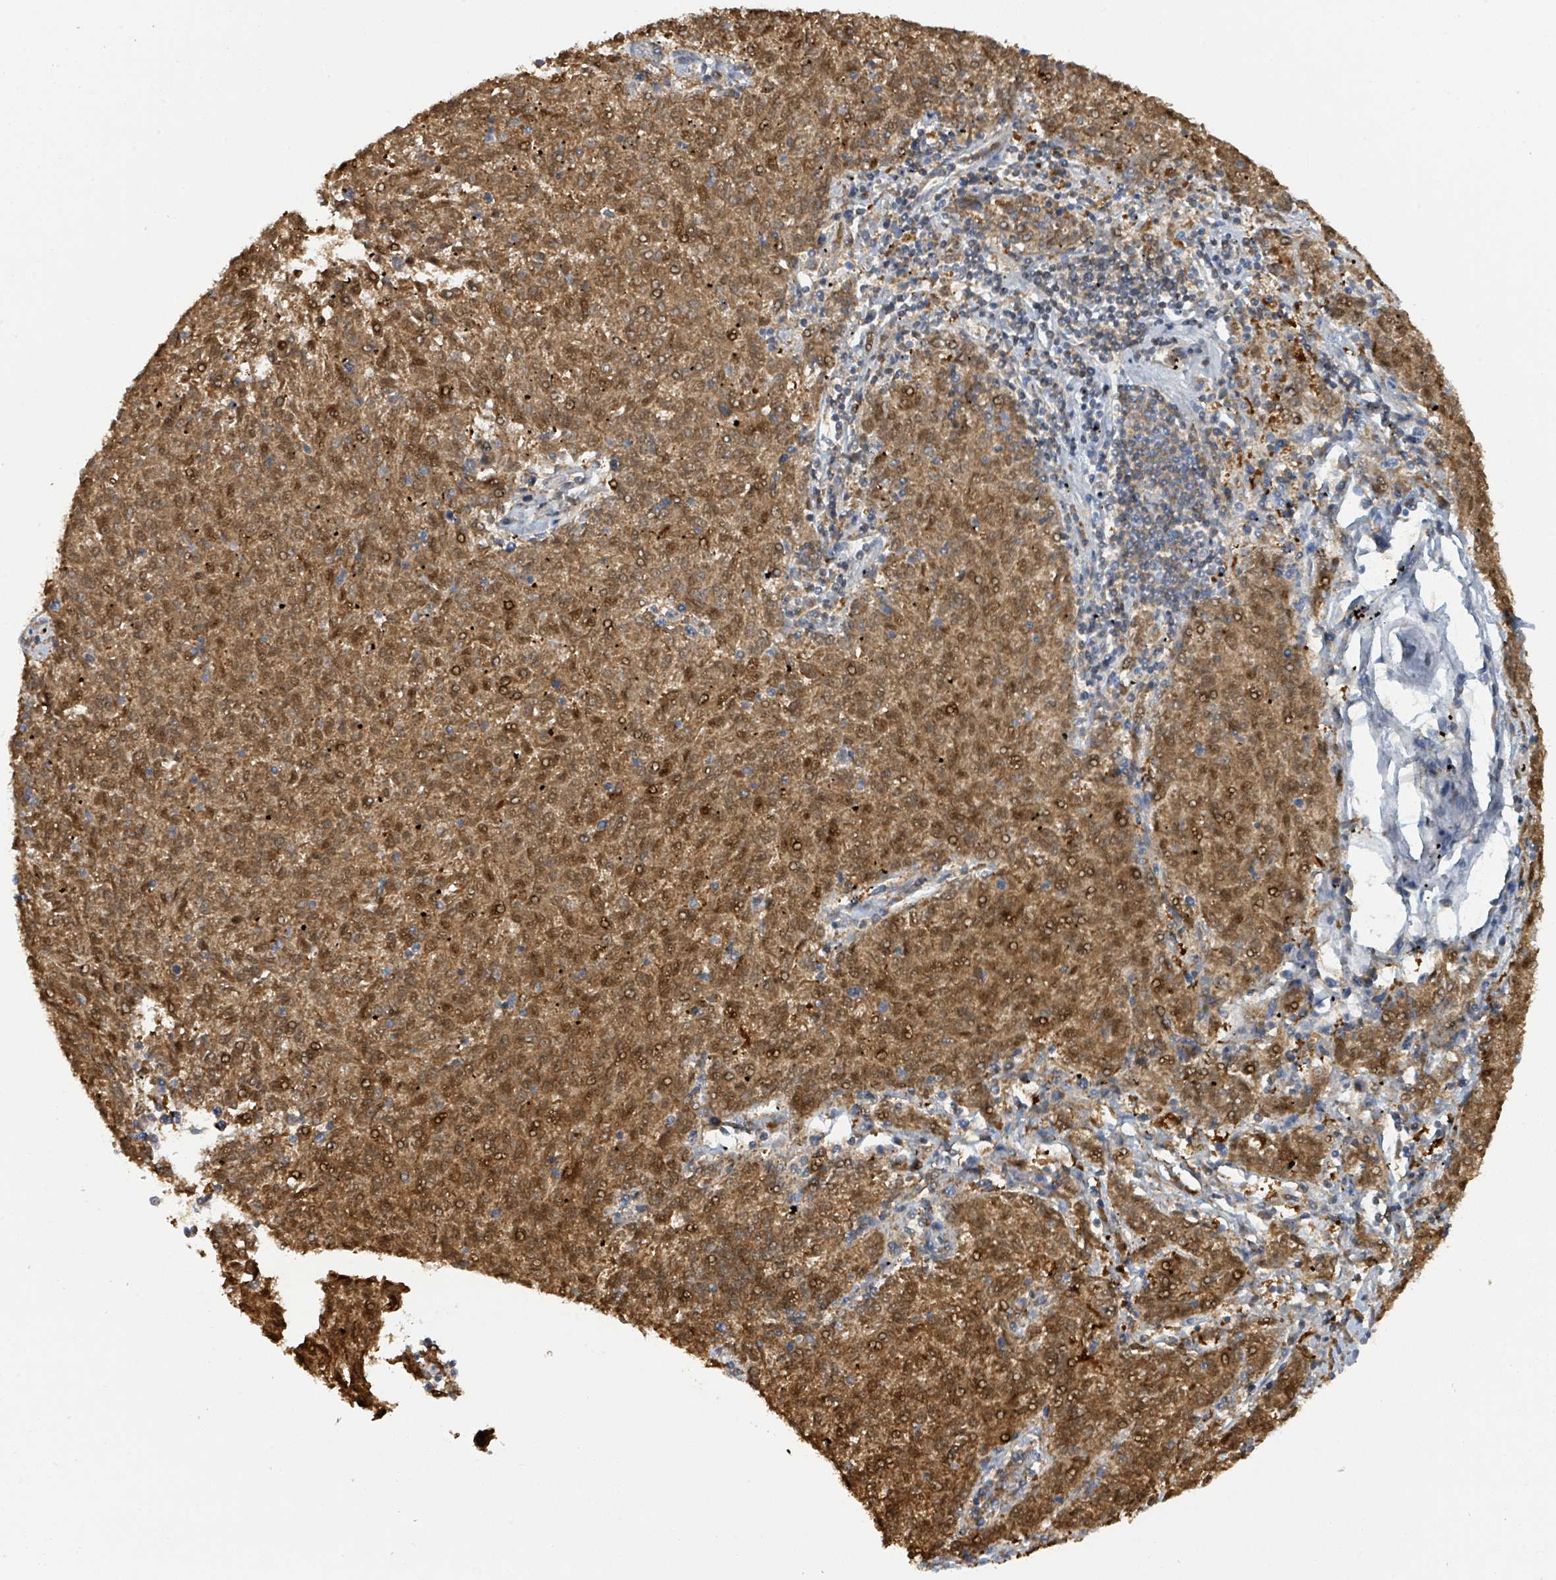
{"staining": {"intensity": "moderate", "quantity": ">75%", "location": "cytoplasmic/membranous,nuclear"}, "tissue": "melanoma", "cell_type": "Tumor cells", "image_type": "cancer", "snomed": [{"axis": "morphology", "description": "Malignant melanoma, NOS"}, {"axis": "topography", "description": "Skin"}], "caption": "Approximately >75% of tumor cells in human malignant melanoma demonstrate moderate cytoplasmic/membranous and nuclear protein positivity as visualized by brown immunohistochemical staining.", "gene": "PSMB7", "patient": {"sex": "female", "age": 72}}